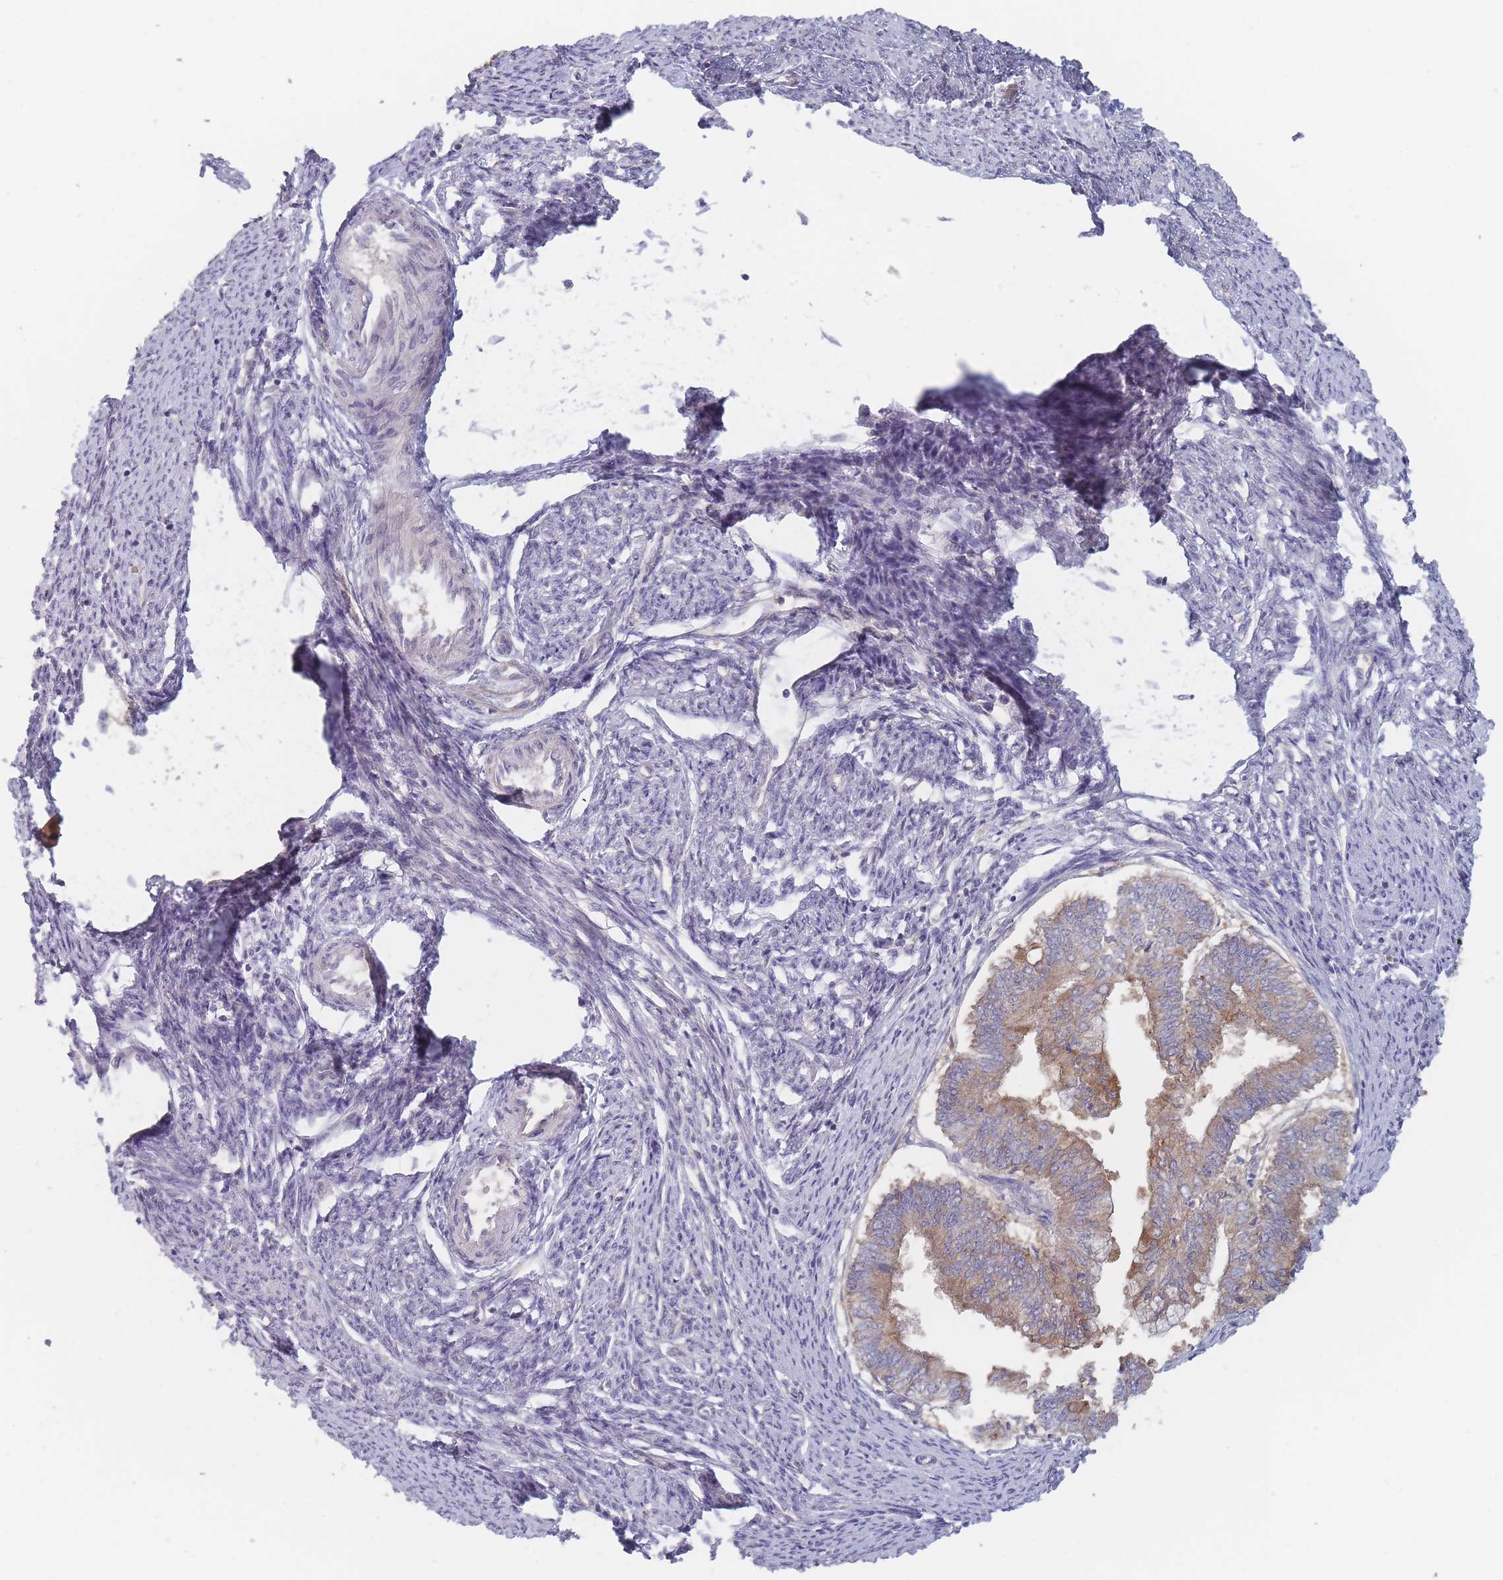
{"staining": {"intensity": "negative", "quantity": "none", "location": "none"}, "tissue": "smooth muscle", "cell_type": "Smooth muscle cells", "image_type": "normal", "snomed": [{"axis": "morphology", "description": "Normal tissue, NOS"}, {"axis": "topography", "description": "Smooth muscle"}, {"axis": "topography", "description": "Uterus"}], "caption": "Photomicrograph shows no significant protein staining in smooth muscle cells of benign smooth muscle. (DAB (3,3'-diaminobenzidine) immunohistochemistry, high magnification).", "gene": "EFCC1", "patient": {"sex": "female", "age": 59}}